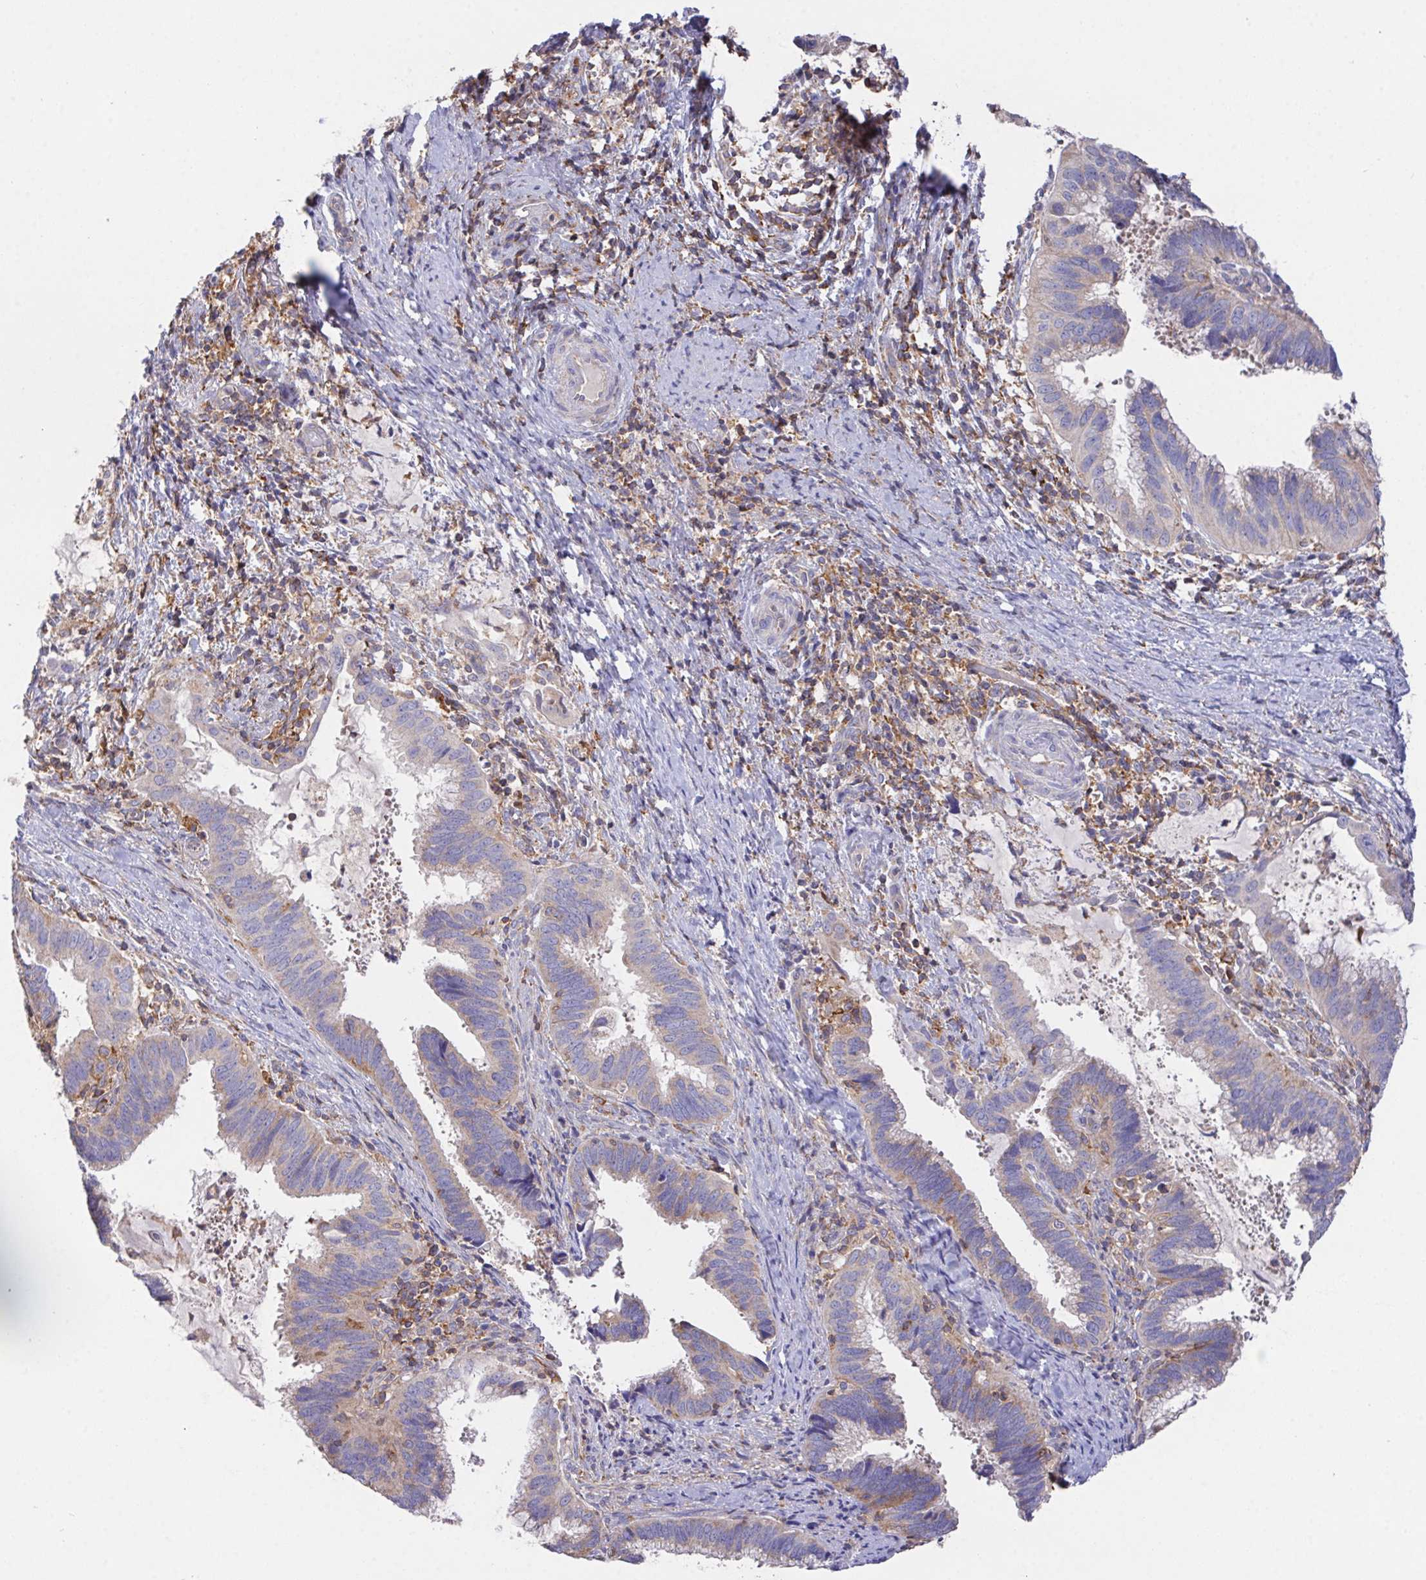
{"staining": {"intensity": "negative", "quantity": "none", "location": "none"}, "tissue": "cervical cancer", "cell_type": "Tumor cells", "image_type": "cancer", "snomed": [{"axis": "morphology", "description": "Adenocarcinoma, NOS"}, {"axis": "topography", "description": "Cervix"}], "caption": "Protein analysis of adenocarcinoma (cervical) shows no significant staining in tumor cells.", "gene": "FAM241A", "patient": {"sex": "female", "age": 56}}